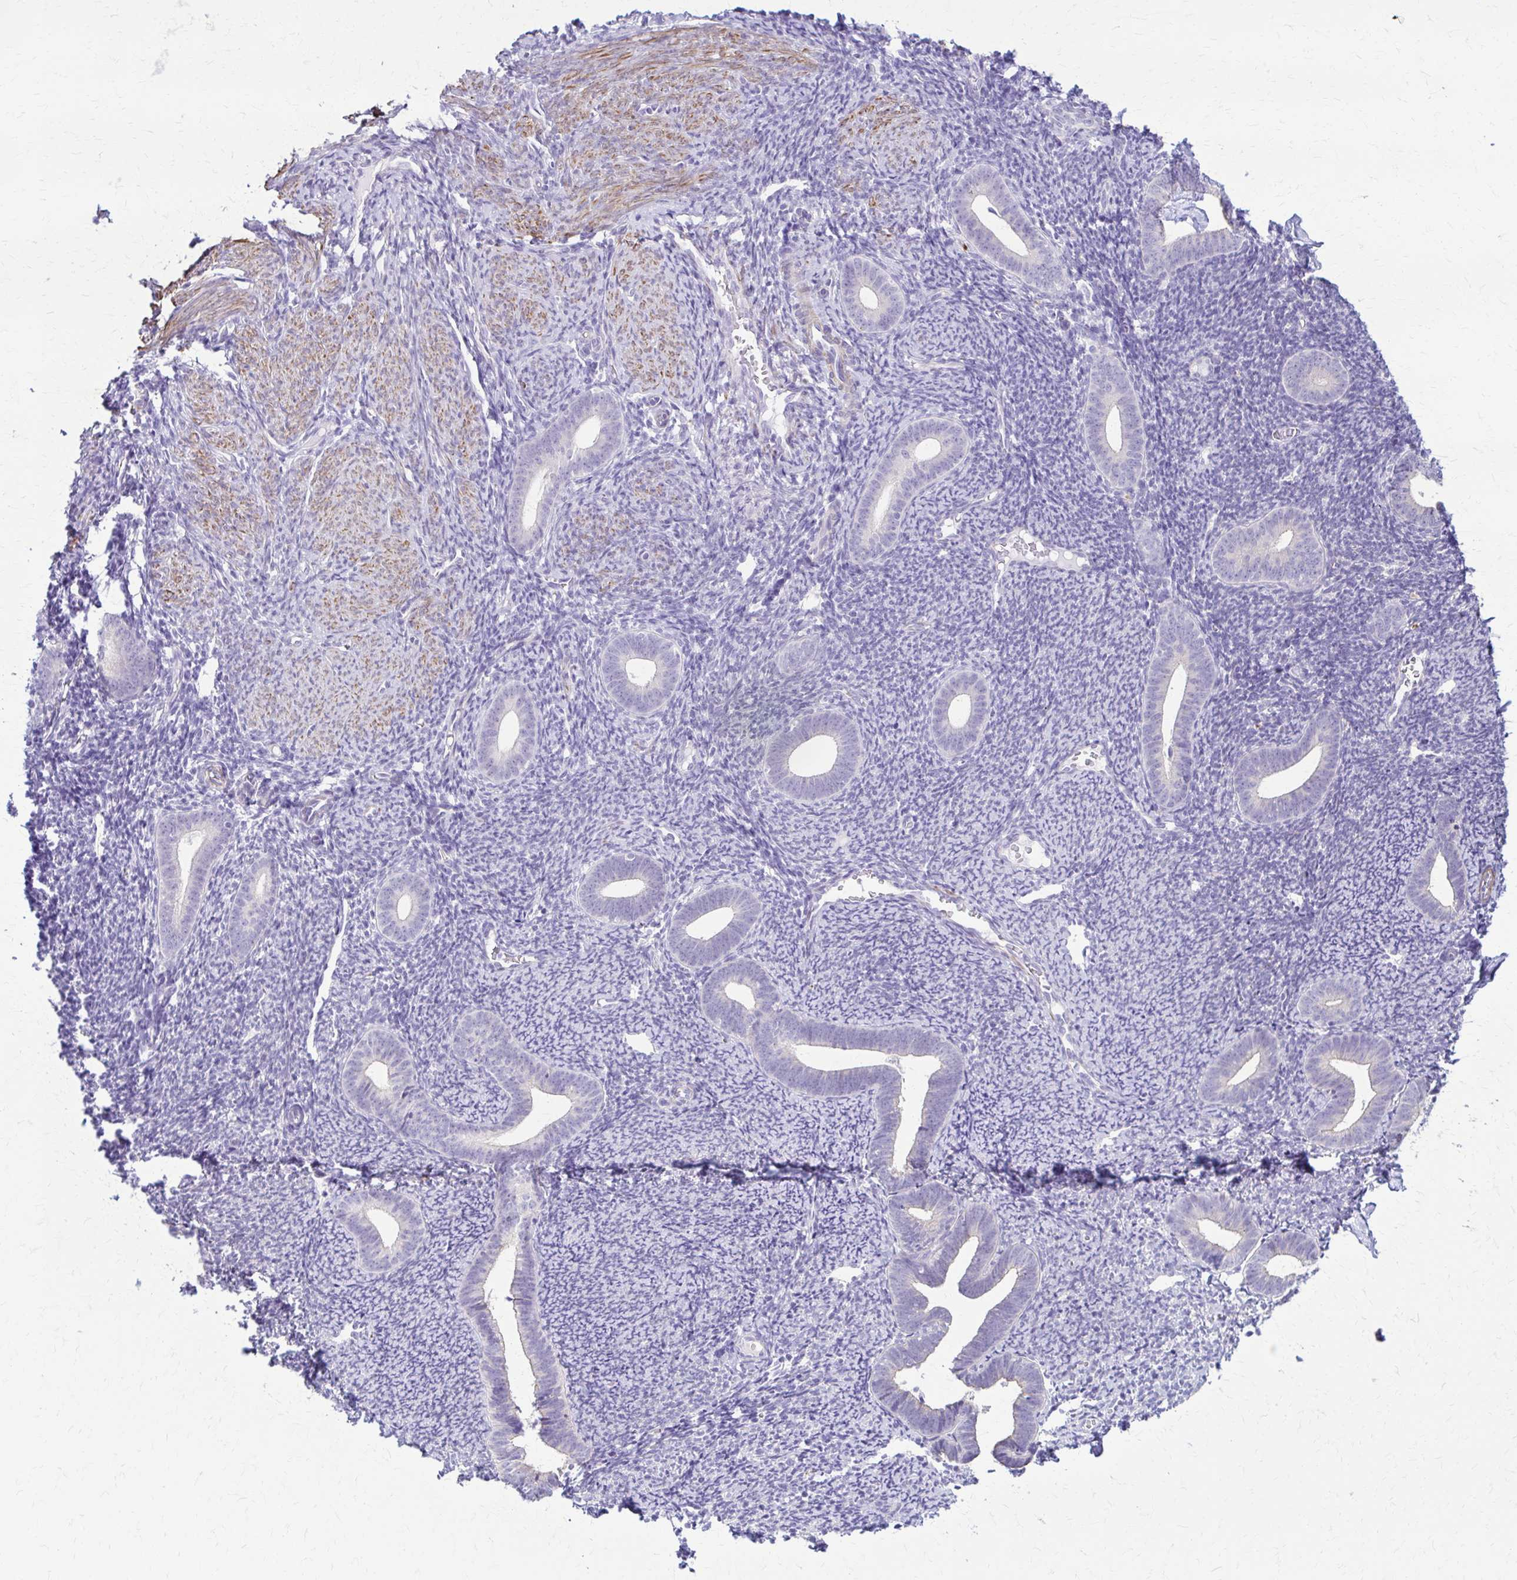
{"staining": {"intensity": "negative", "quantity": "none", "location": "none"}, "tissue": "endometrium", "cell_type": "Cells in endometrial stroma", "image_type": "normal", "snomed": [{"axis": "morphology", "description": "Normal tissue, NOS"}, {"axis": "topography", "description": "Endometrium"}], "caption": "DAB immunohistochemical staining of normal endometrium reveals no significant positivity in cells in endometrial stroma. (IHC, brightfield microscopy, high magnification).", "gene": "DSP", "patient": {"sex": "female", "age": 39}}